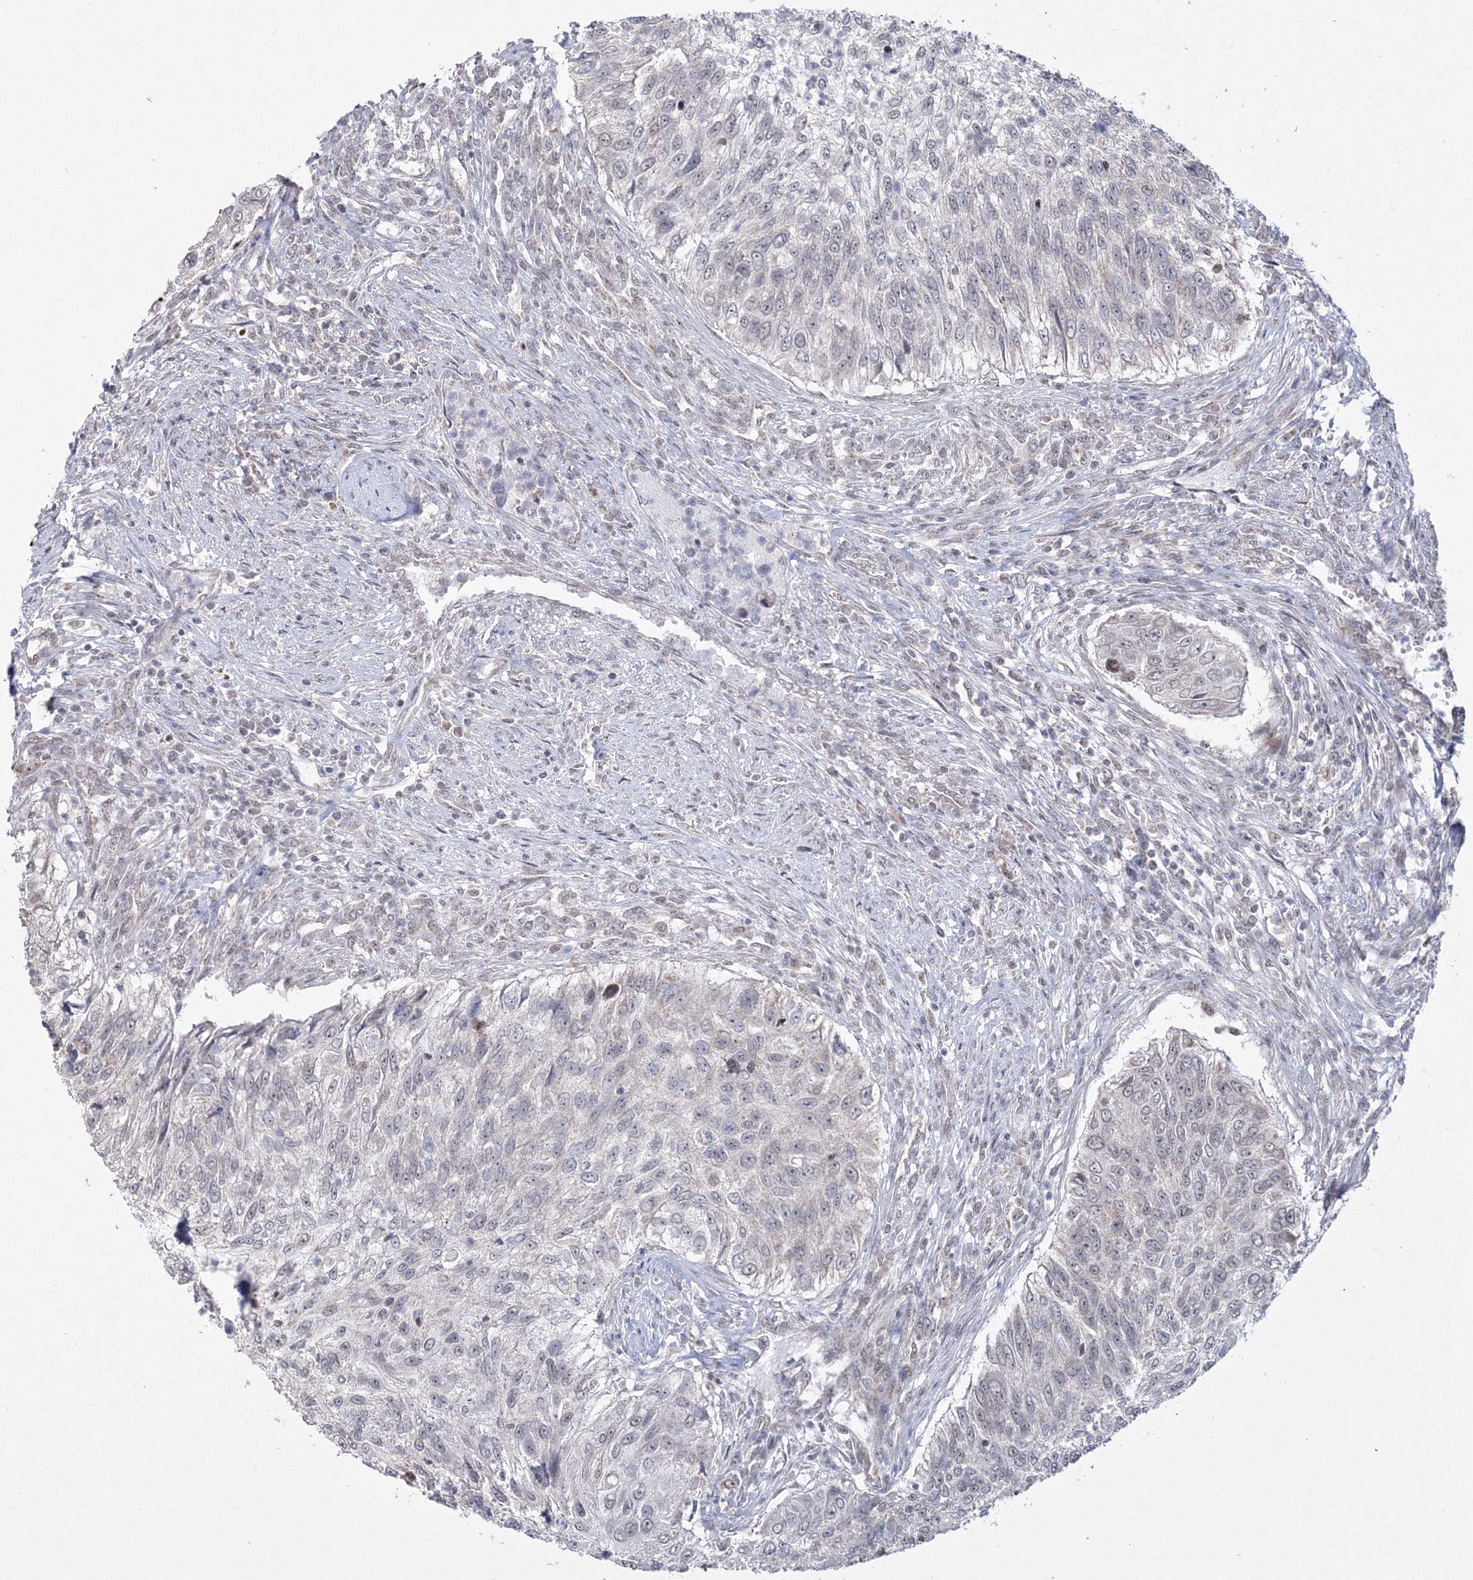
{"staining": {"intensity": "weak", "quantity": "<25%", "location": "nuclear"}, "tissue": "urothelial cancer", "cell_type": "Tumor cells", "image_type": "cancer", "snomed": [{"axis": "morphology", "description": "Urothelial carcinoma, High grade"}, {"axis": "topography", "description": "Urinary bladder"}], "caption": "IHC of human urothelial cancer reveals no positivity in tumor cells.", "gene": "GRSF1", "patient": {"sex": "female", "age": 60}}